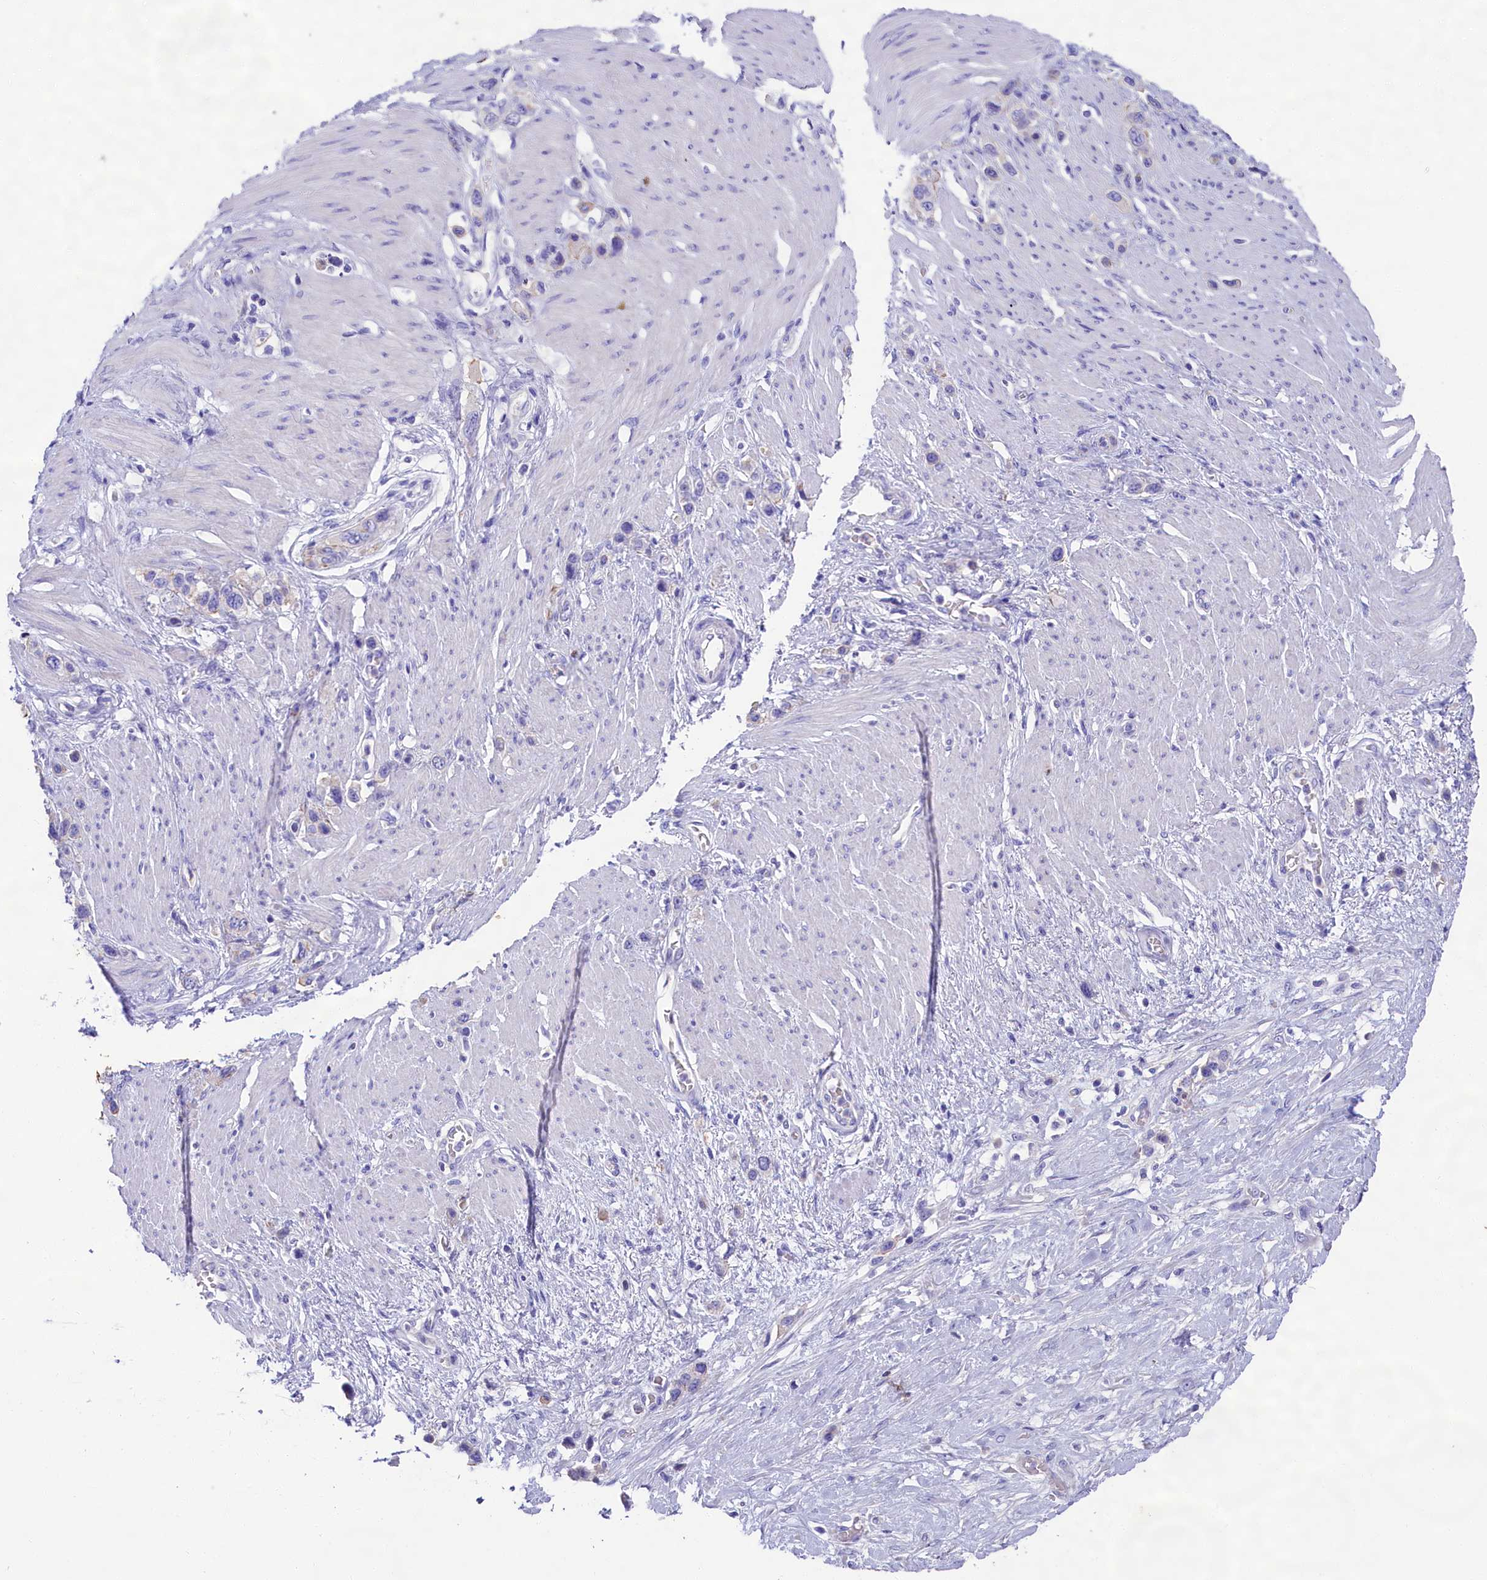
{"staining": {"intensity": "negative", "quantity": "none", "location": "none"}, "tissue": "stomach cancer", "cell_type": "Tumor cells", "image_type": "cancer", "snomed": [{"axis": "morphology", "description": "Adenocarcinoma, NOS"}, {"axis": "morphology", "description": "Adenocarcinoma, High grade"}, {"axis": "topography", "description": "Stomach, upper"}, {"axis": "topography", "description": "Stomach, lower"}], "caption": "Photomicrograph shows no protein expression in tumor cells of stomach cancer (high-grade adenocarcinoma) tissue.", "gene": "SULT2A1", "patient": {"sex": "female", "age": 65}}